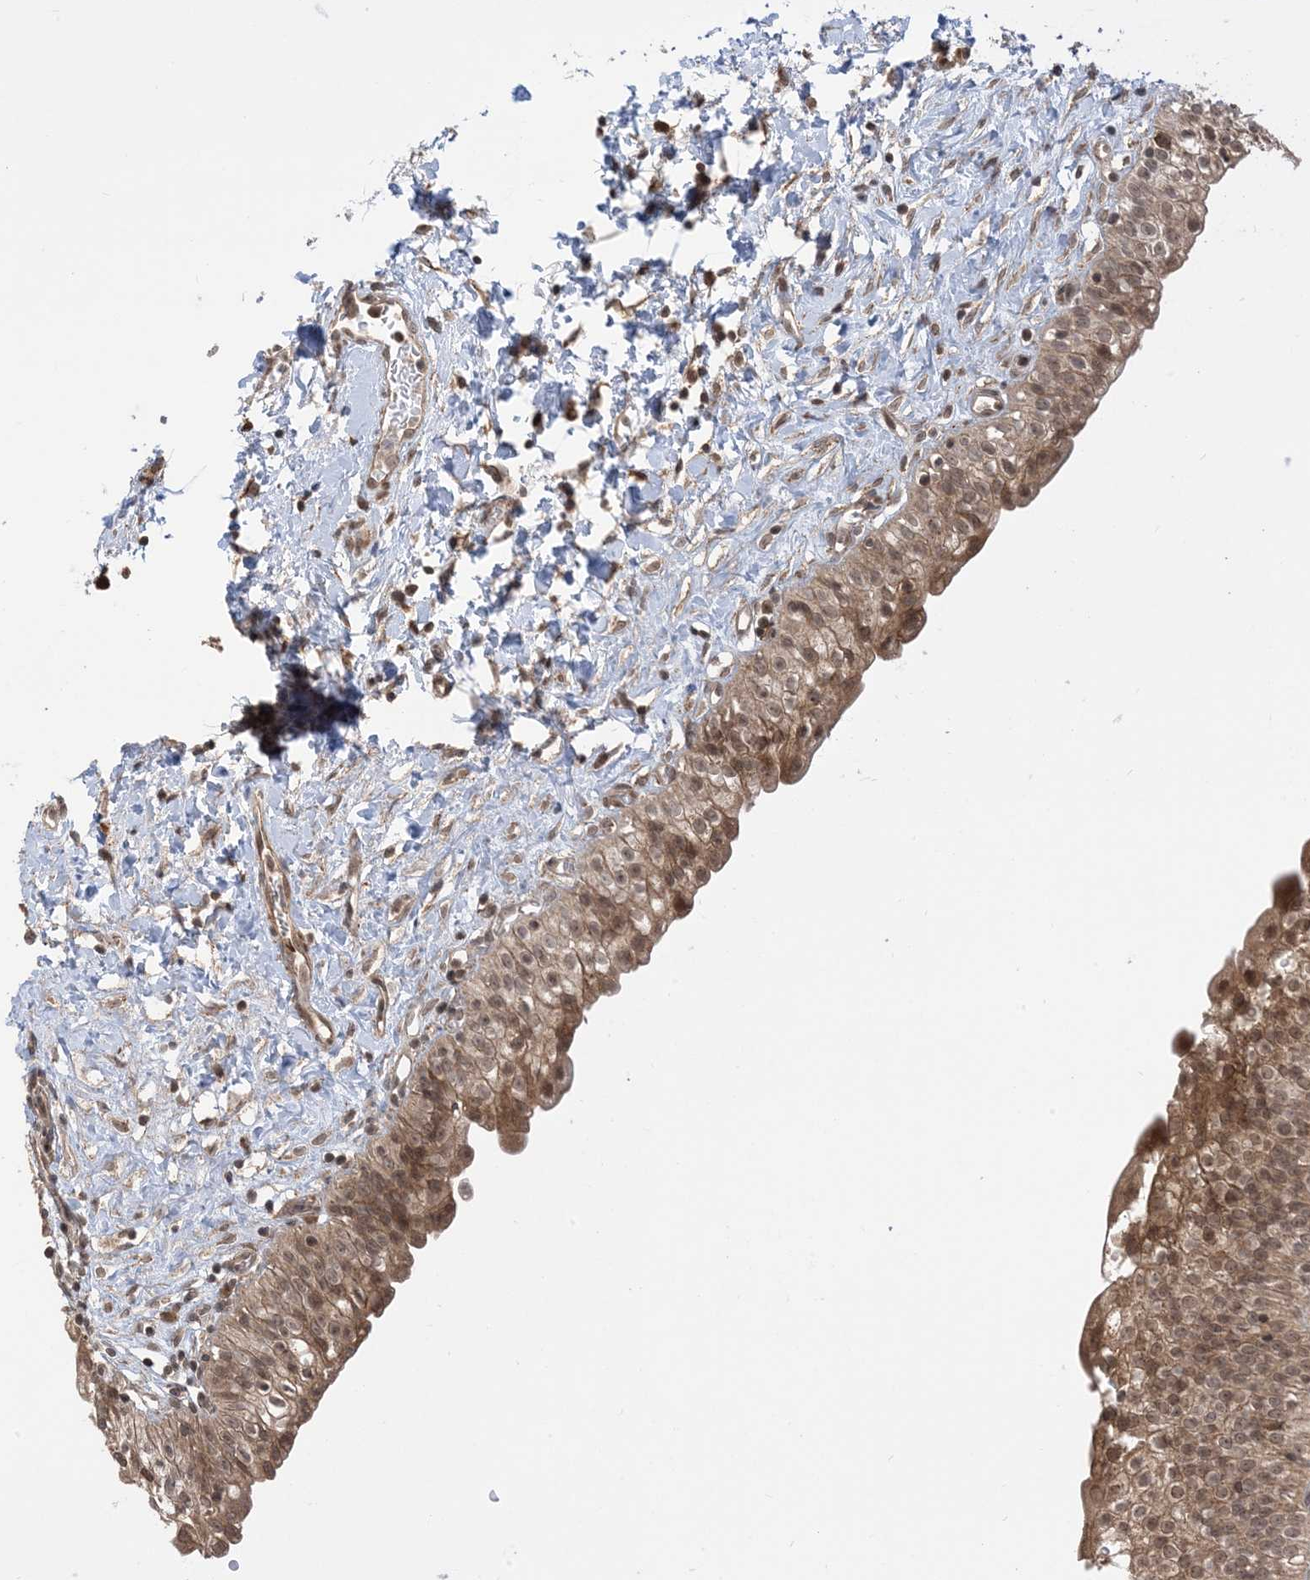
{"staining": {"intensity": "moderate", "quantity": ">75%", "location": "cytoplasmic/membranous,nuclear"}, "tissue": "urinary bladder", "cell_type": "Urothelial cells", "image_type": "normal", "snomed": [{"axis": "morphology", "description": "Normal tissue, NOS"}, {"axis": "topography", "description": "Urinary bladder"}], "caption": "A high-resolution image shows immunohistochemistry (IHC) staining of unremarkable urinary bladder, which exhibits moderate cytoplasmic/membranous,nuclear expression in approximately >75% of urothelial cells.", "gene": "METTL21A", "patient": {"sex": "male", "age": 51}}